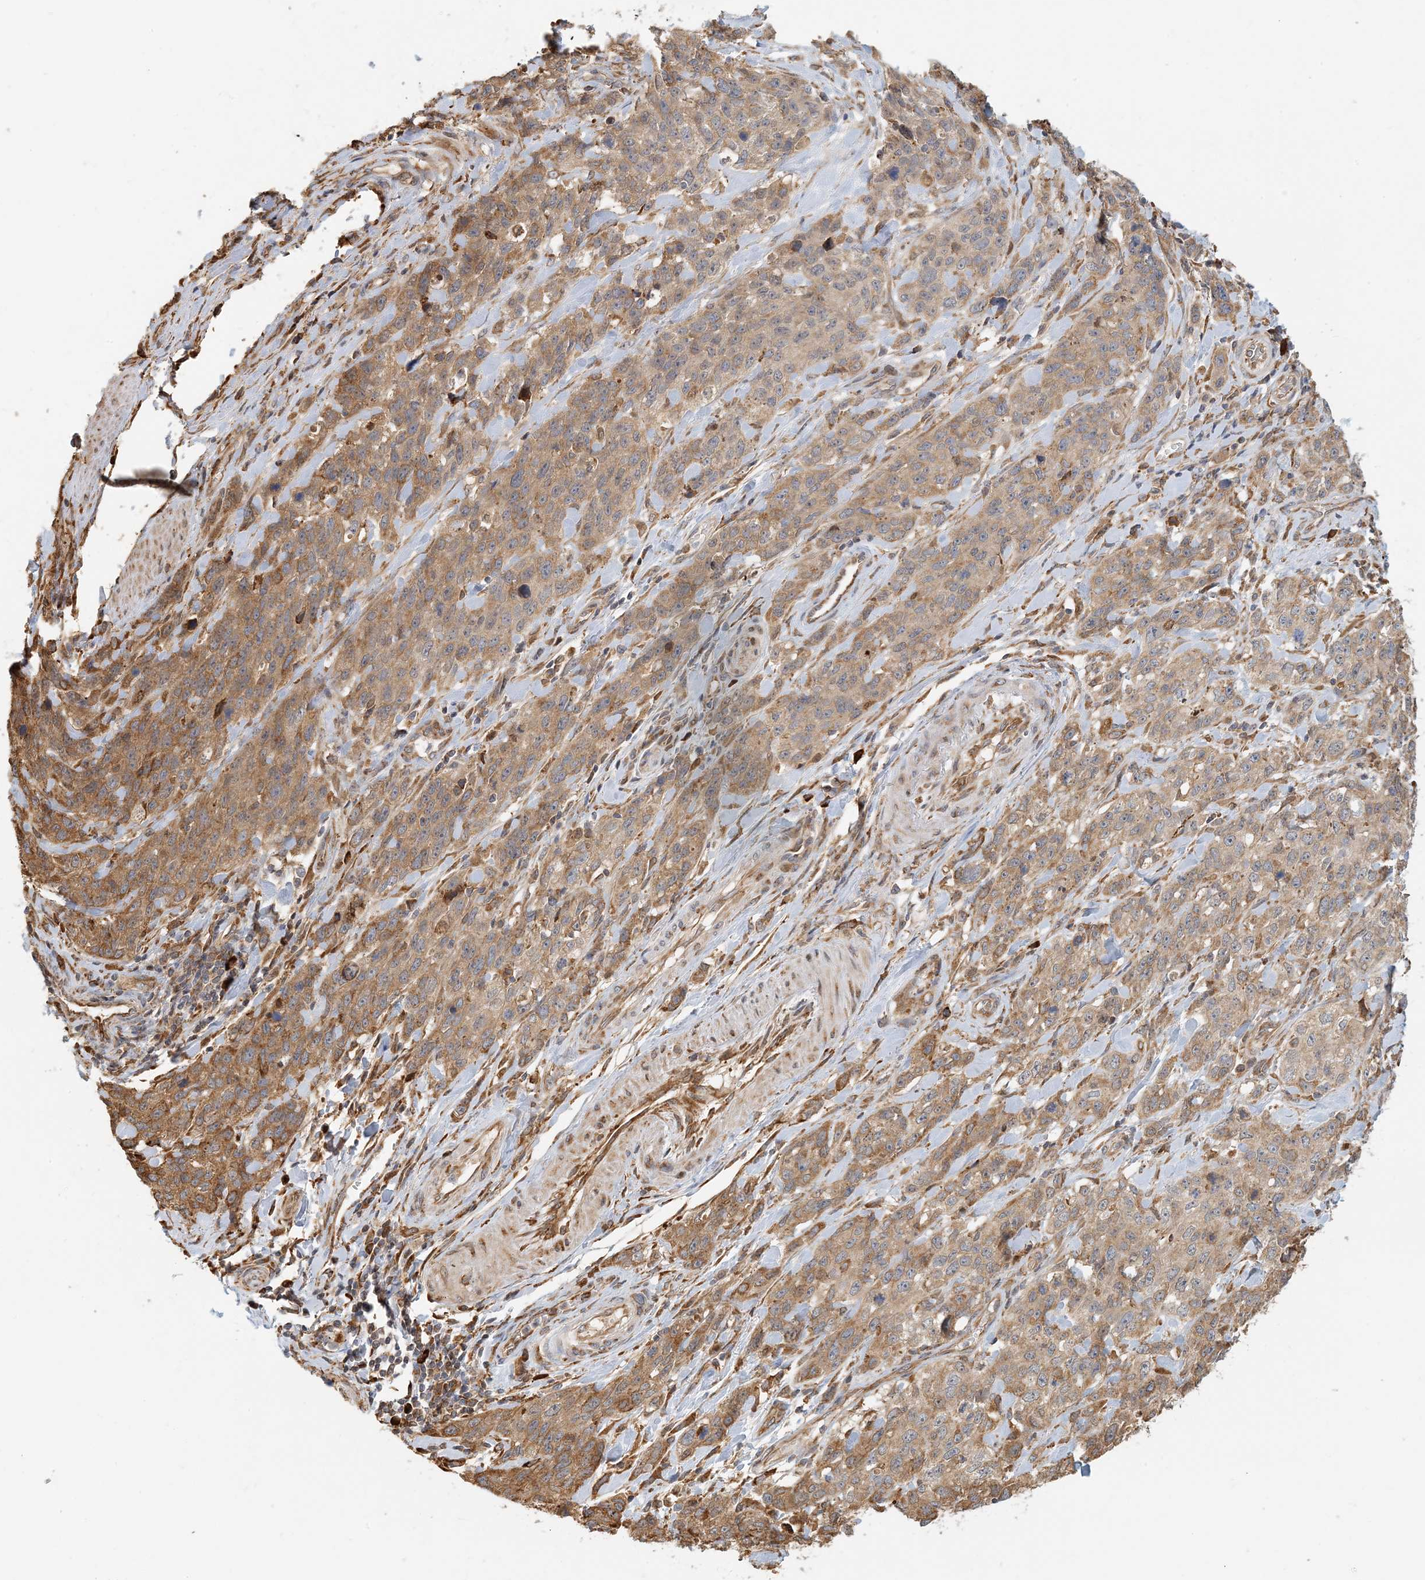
{"staining": {"intensity": "moderate", "quantity": ">75%", "location": "cytoplasmic/membranous"}, "tissue": "stomach cancer", "cell_type": "Tumor cells", "image_type": "cancer", "snomed": [{"axis": "morphology", "description": "Normal tissue, NOS"}, {"axis": "morphology", "description": "Adenocarcinoma, NOS"}, {"axis": "topography", "description": "Lymph node"}, {"axis": "topography", "description": "Stomach"}], "caption": "Immunohistochemistry (IHC) (DAB) staining of adenocarcinoma (stomach) shows moderate cytoplasmic/membranous protein expression in approximately >75% of tumor cells.", "gene": "HNMT", "patient": {"sex": "male", "age": 48}}